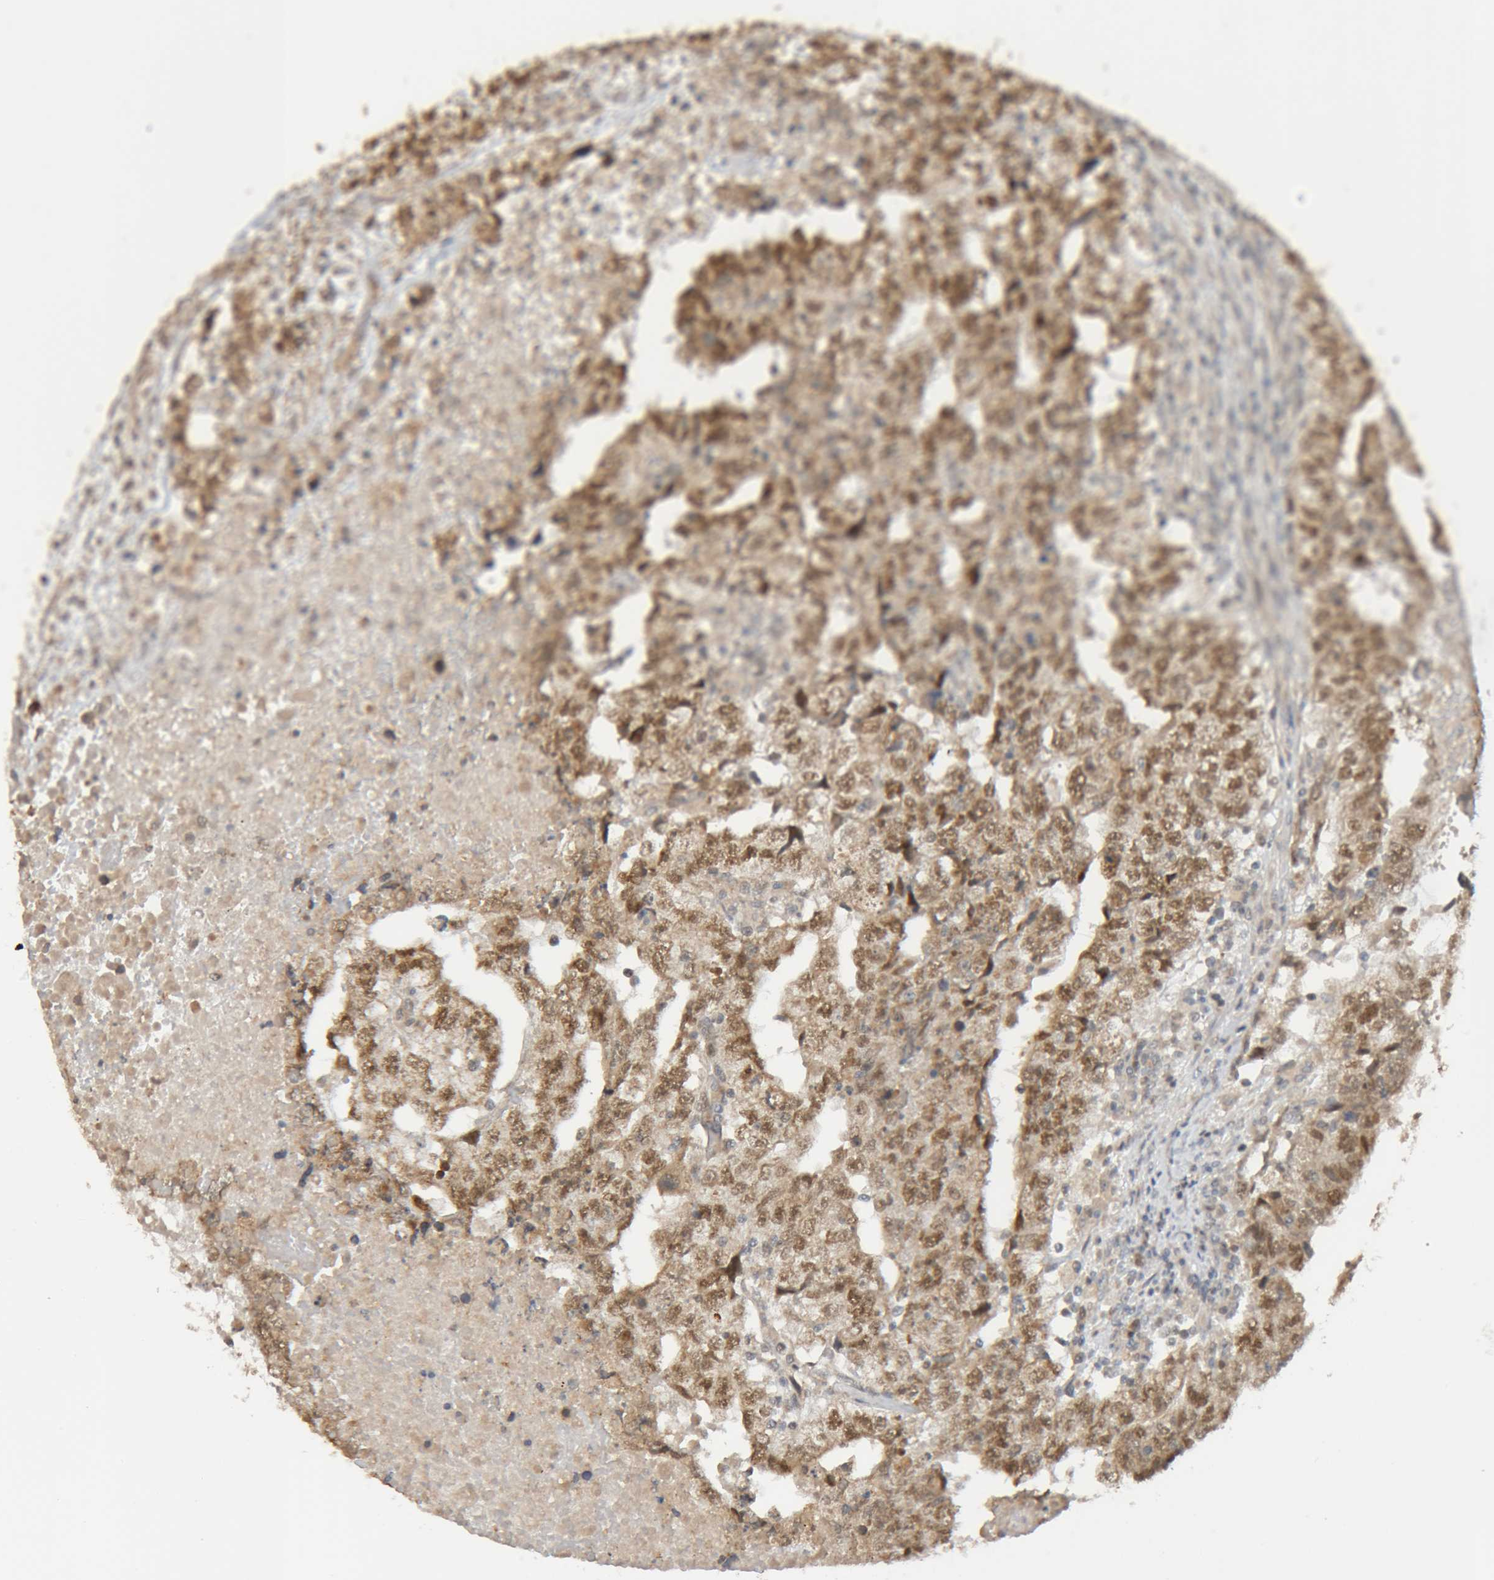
{"staining": {"intensity": "weak", "quantity": "25%-75%", "location": "cytoplasmic/membranous,nuclear"}, "tissue": "testis cancer", "cell_type": "Tumor cells", "image_type": "cancer", "snomed": [{"axis": "morphology", "description": "Carcinoma, Embryonal, NOS"}, {"axis": "topography", "description": "Testis"}], "caption": "Testis embryonal carcinoma stained for a protein (brown) shows weak cytoplasmic/membranous and nuclear positive positivity in approximately 25%-75% of tumor cells.", "gene": "GINS4", "patient": {"sex": "male", "age": 36}}